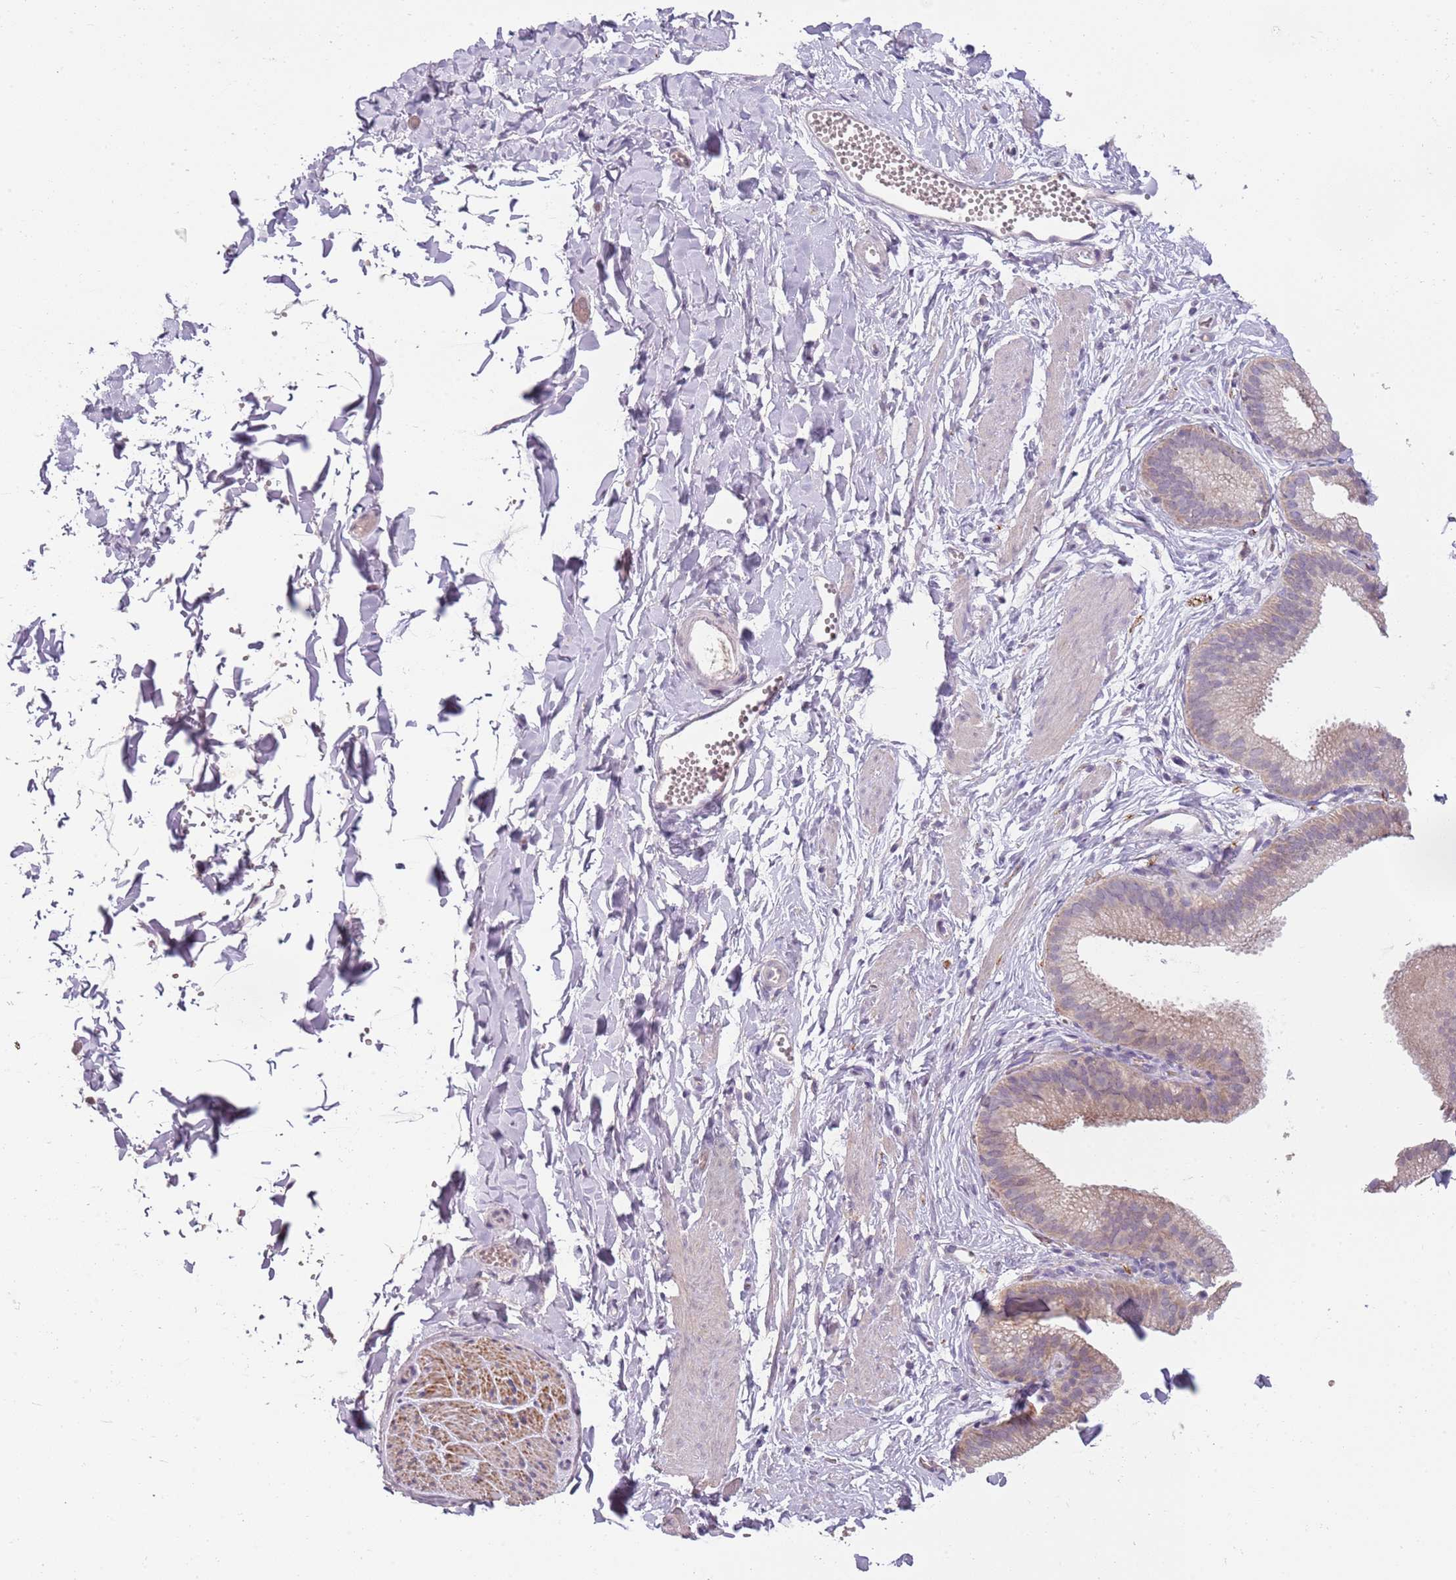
{"staining": {"intensity": "negative", "quantity": "none", "location": "none"}, "tissue": "adipose tissue", "cell_type": "Adipocytes", "image_type": "normal", "snomed": [{"axis": "morphology", "description": "Normal tissue, NOS"}, {"axis": "topography", "description": "Gallbladder"}, {"axis": "topography", "description": "Peripheral nerve tissue"}], "caption": "High power microscopy micrograph of an IHC image of unremarkable adipose tissue, revealing no significant positivity in adipocytes.", "gene": "TEKT4", "patient": {"sex": "male", "age": 38}}